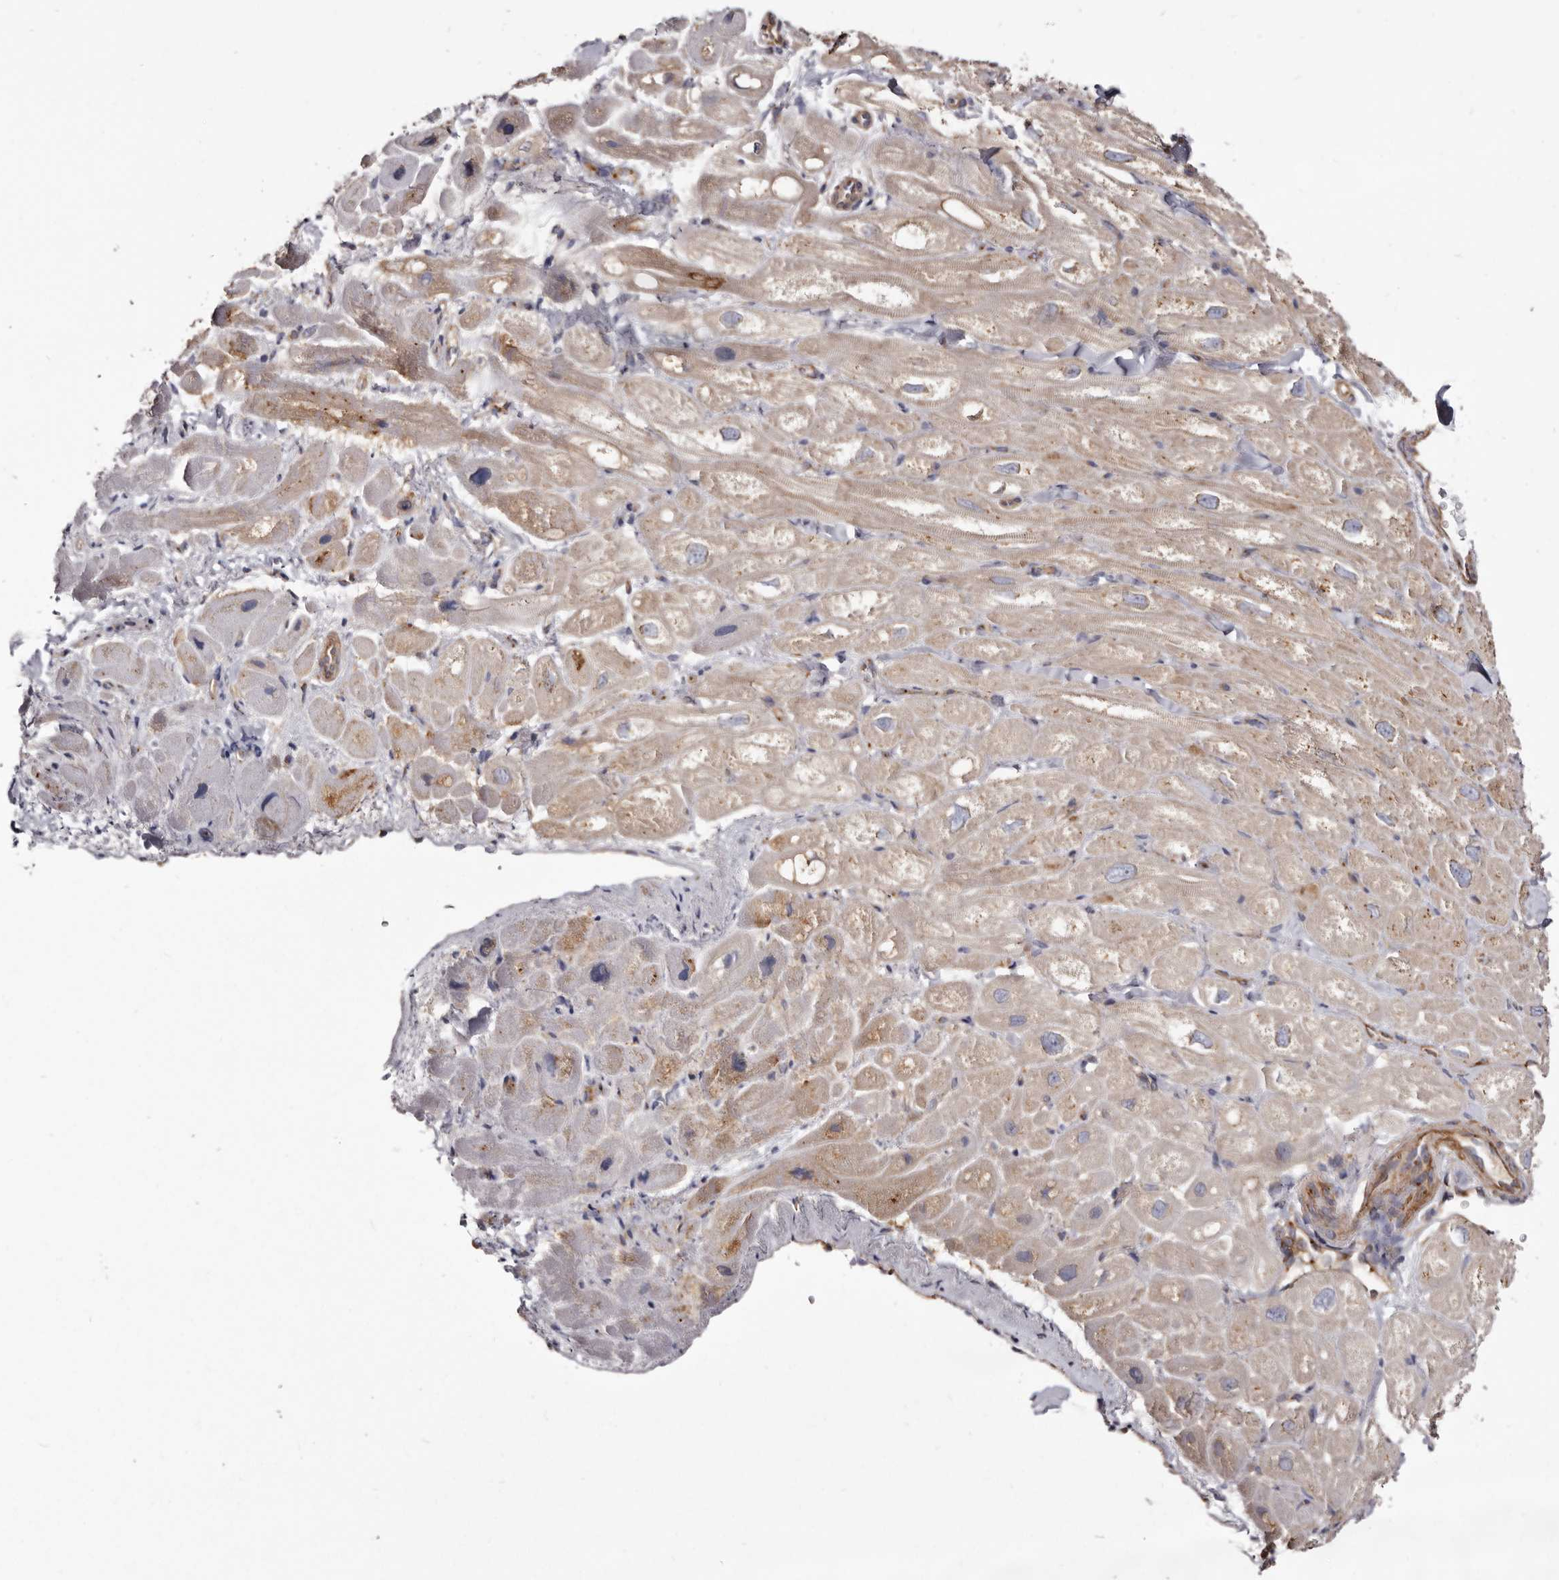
{"staining": {"intensity": "weak", "quantity": "25%-75%", "location": "cytoplasmic/membranous"}, "tissue": "heart muscle", "cell_type": "Cardiomyocytes", "image_type": "normal", "snomed": [{"axis": "morphology", "description": "Normal tissue, NOS"}, {"axis": "topography", "description": "Heart"}], "caption": "Immunohistochemical staining of unremarkable heart muscle exhibits low levels of weak cytoplasmic/membranous staining in about 25%-75% of cardiomyocytes.", "gene": "TPD52", "patient": {"sex": "male", "age": 49}}